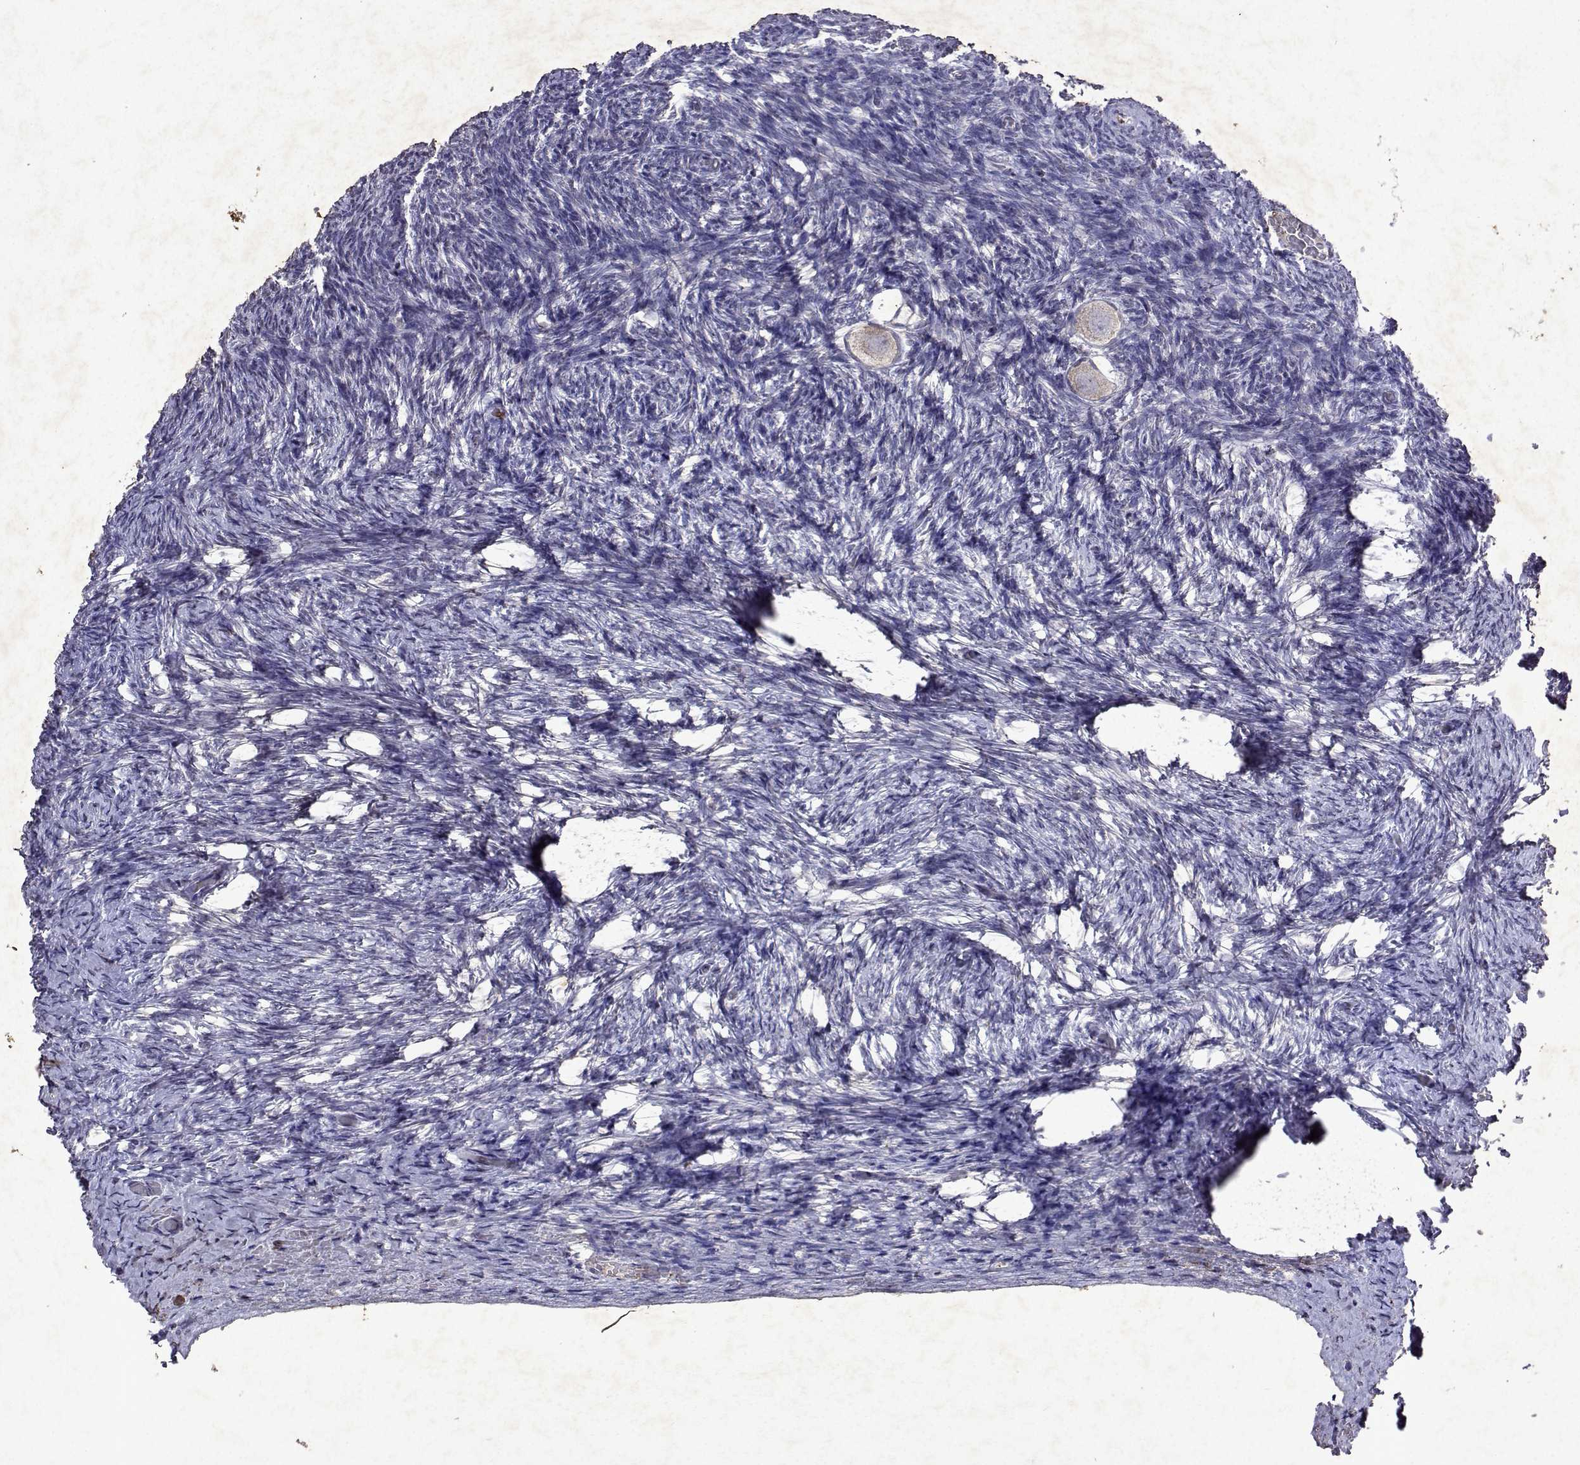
{"staining": {"intensity": "weak", "quantity": ">75%", "location": "cytoplasmic/membranous"}, "tissue": "ovary", "cell_type": "Follicle cells", "image_type": "normal", "snomed": [{"axis": "morphology", "description": "Normal tissue, NOS"}, {"axis": "topography", "description": "Ovary"}], "caption": "Brown immunohistochemical staining in benign human ovary shows weak cytoplasmic/membranous positivity in about >75% of follicle cells.", "gene": "DUSP28", "patient": {"sex": "female", "age": 34}}